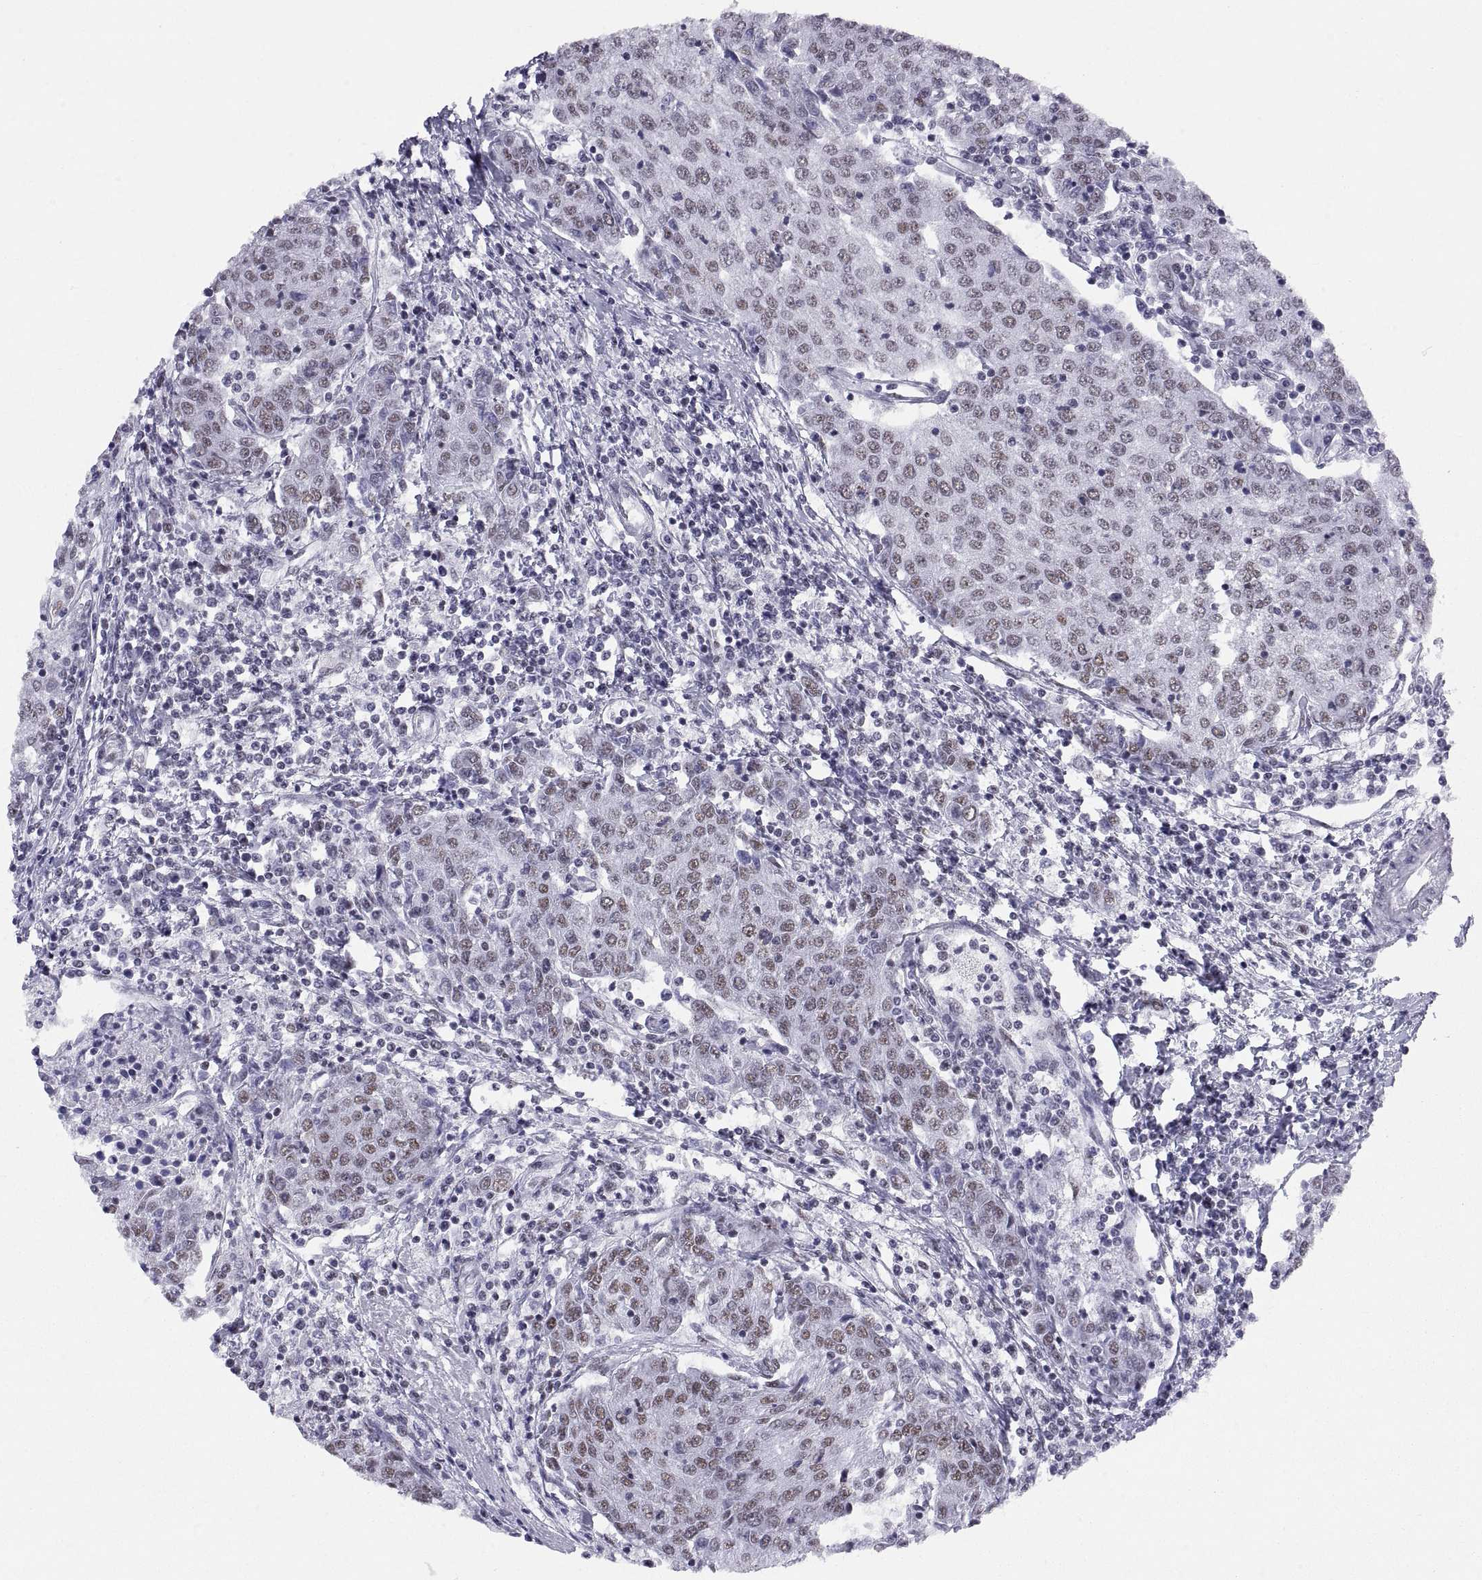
{"staining": {"intensity": "moderate", "quantity": ">75%", "location": "nuclear"}, "tissue": "urothelial cancer", "cell_type": "Tumor cells", "image_type": "cancer", "snomed": [{"axis": "morphology", "description": "Urothelial carcinoma, High grade"}, {"axis": "topography", "description": "Urinary bladder"}], "caption": "A micrograph of urothelial cancer stained for a protein reveals moderate nuclear brown staining in tumor cells. (DAB (3,3'-diaminobenzidine) = brown stain, brightfield microscopy at high magnification).", "gene": "NEUROD6", "patient": {"sex": "female", "age": 85}}